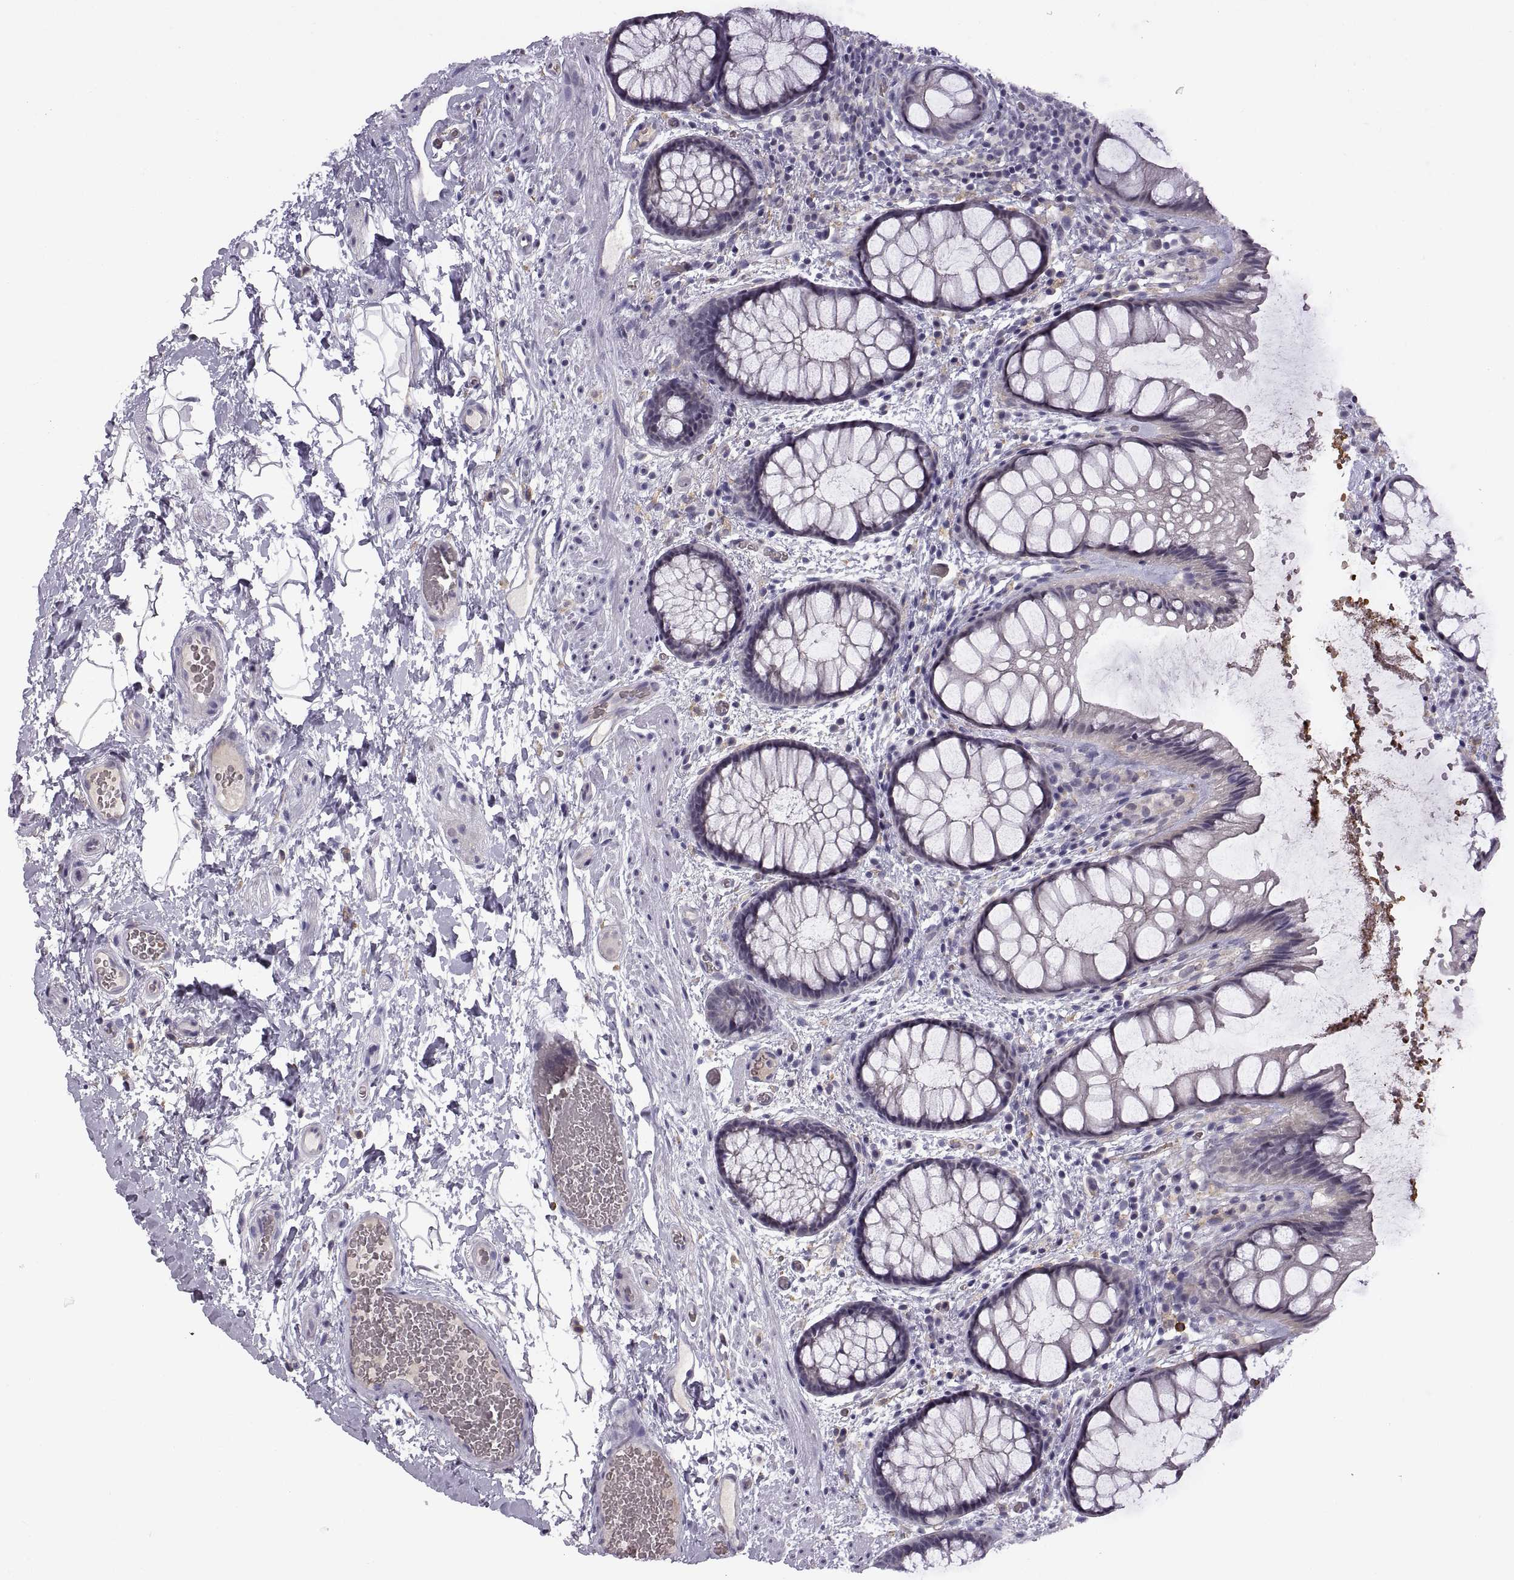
{"staining": {"intensity": "negative", "quantity": "none", "location": "none"}, "tissue": "rectum", "cell_type": "Glandular cells", "image_type": "normal", "snomed": [{"axis": "morphology", "description": "Normal tissue, NOS"}, {"axis": "topography", "description": "Rectum"}], "caption": "This is an immunohistochemistry histopathology image of benign human rectum. There is no staining in glandular cells.", "gene": "MEIOC", "patient": {"sex": "female", "age": 62}}